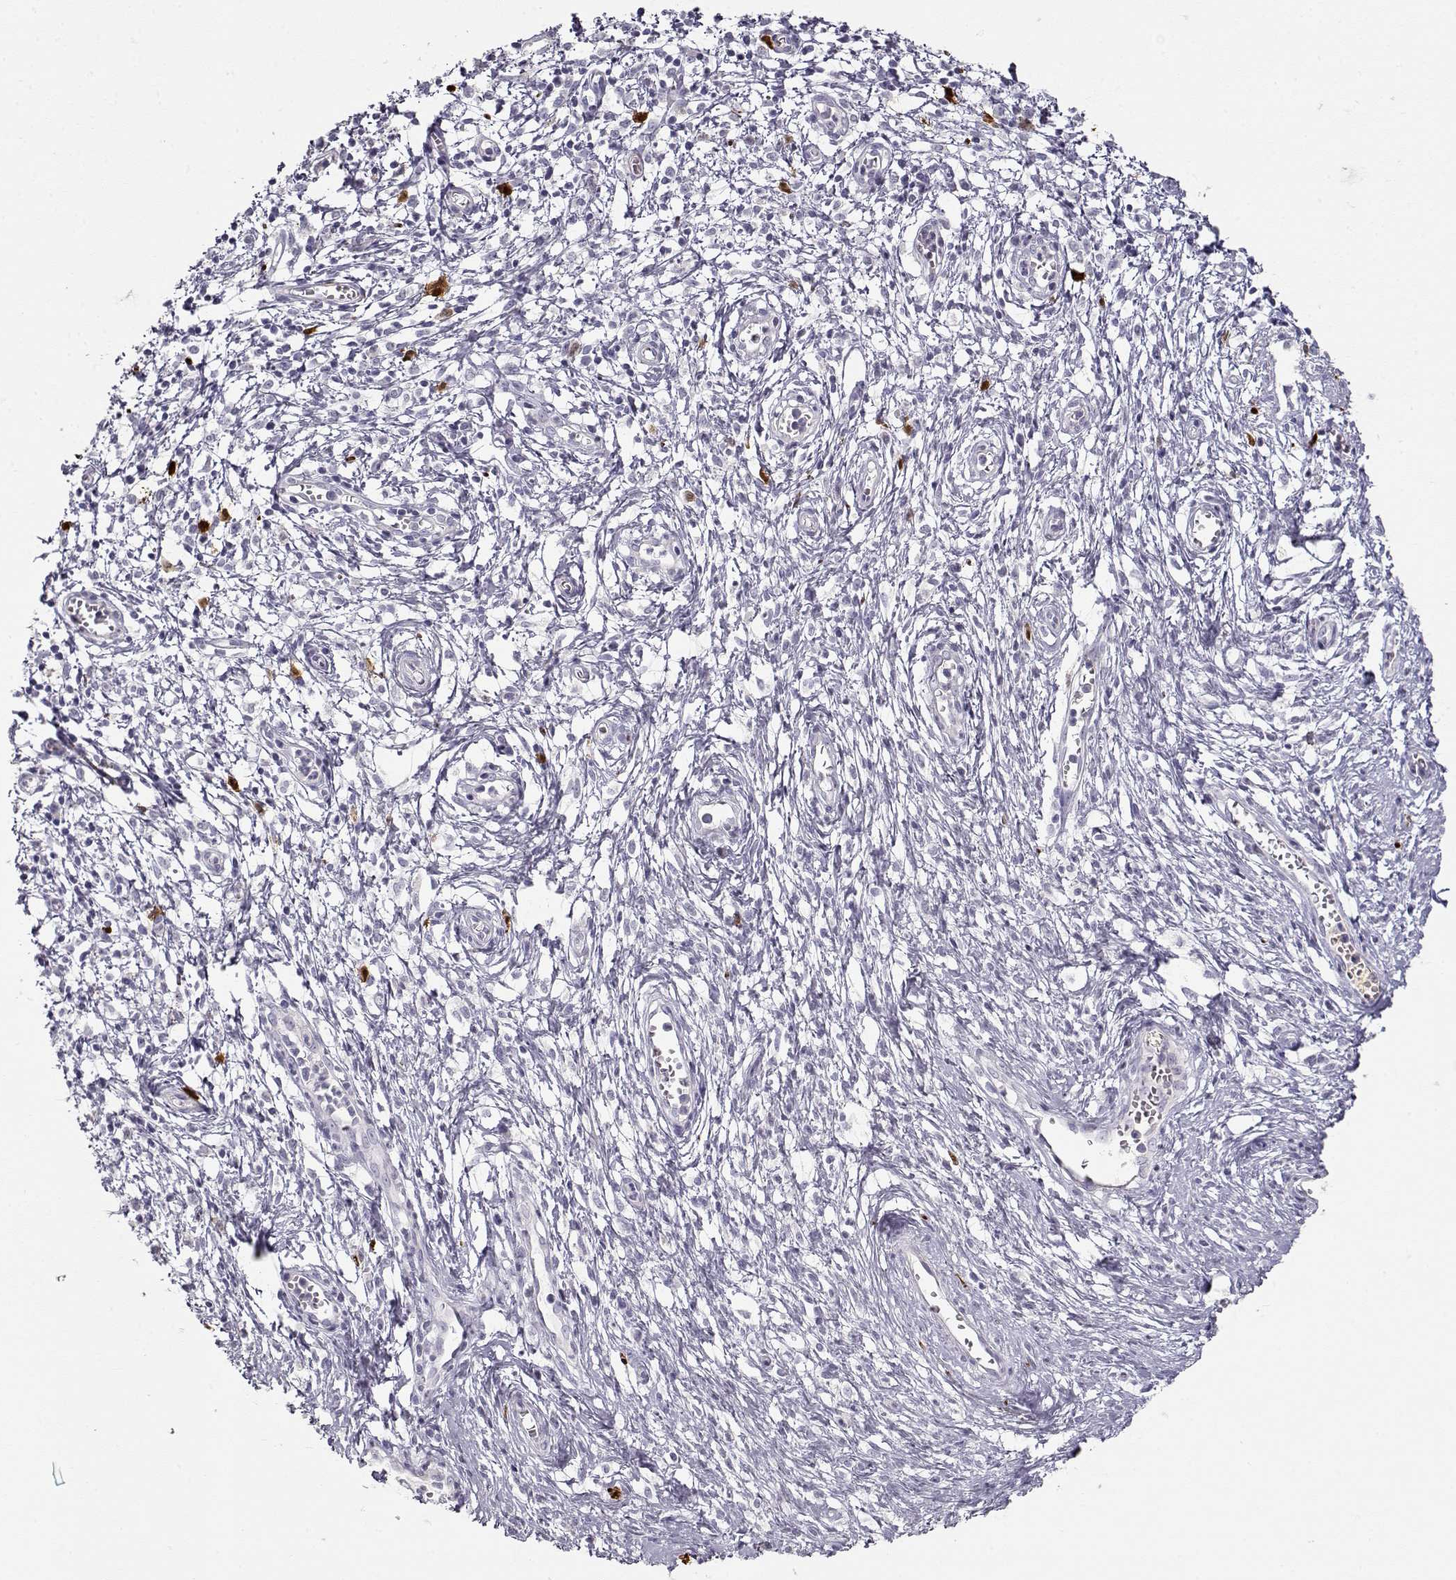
{"staining": {"intensity": "negative", "quantity": "none", "location": "none"}, "tissue": "cervical cancer", "cell_type": "Tumor cells", "image_type": "cancer", "snomed": [{"axis": "morphology", "description": "Squamous cell carcinoma, NOS"}, {"axis": "topography", "description": "Cervix"}], "caption": "Immunohistochemistry (IHC) of human cervical cancer displays no staining in tumor cells.", "gene": "S100B", "patient": {"sex": "female", "age": 30}}